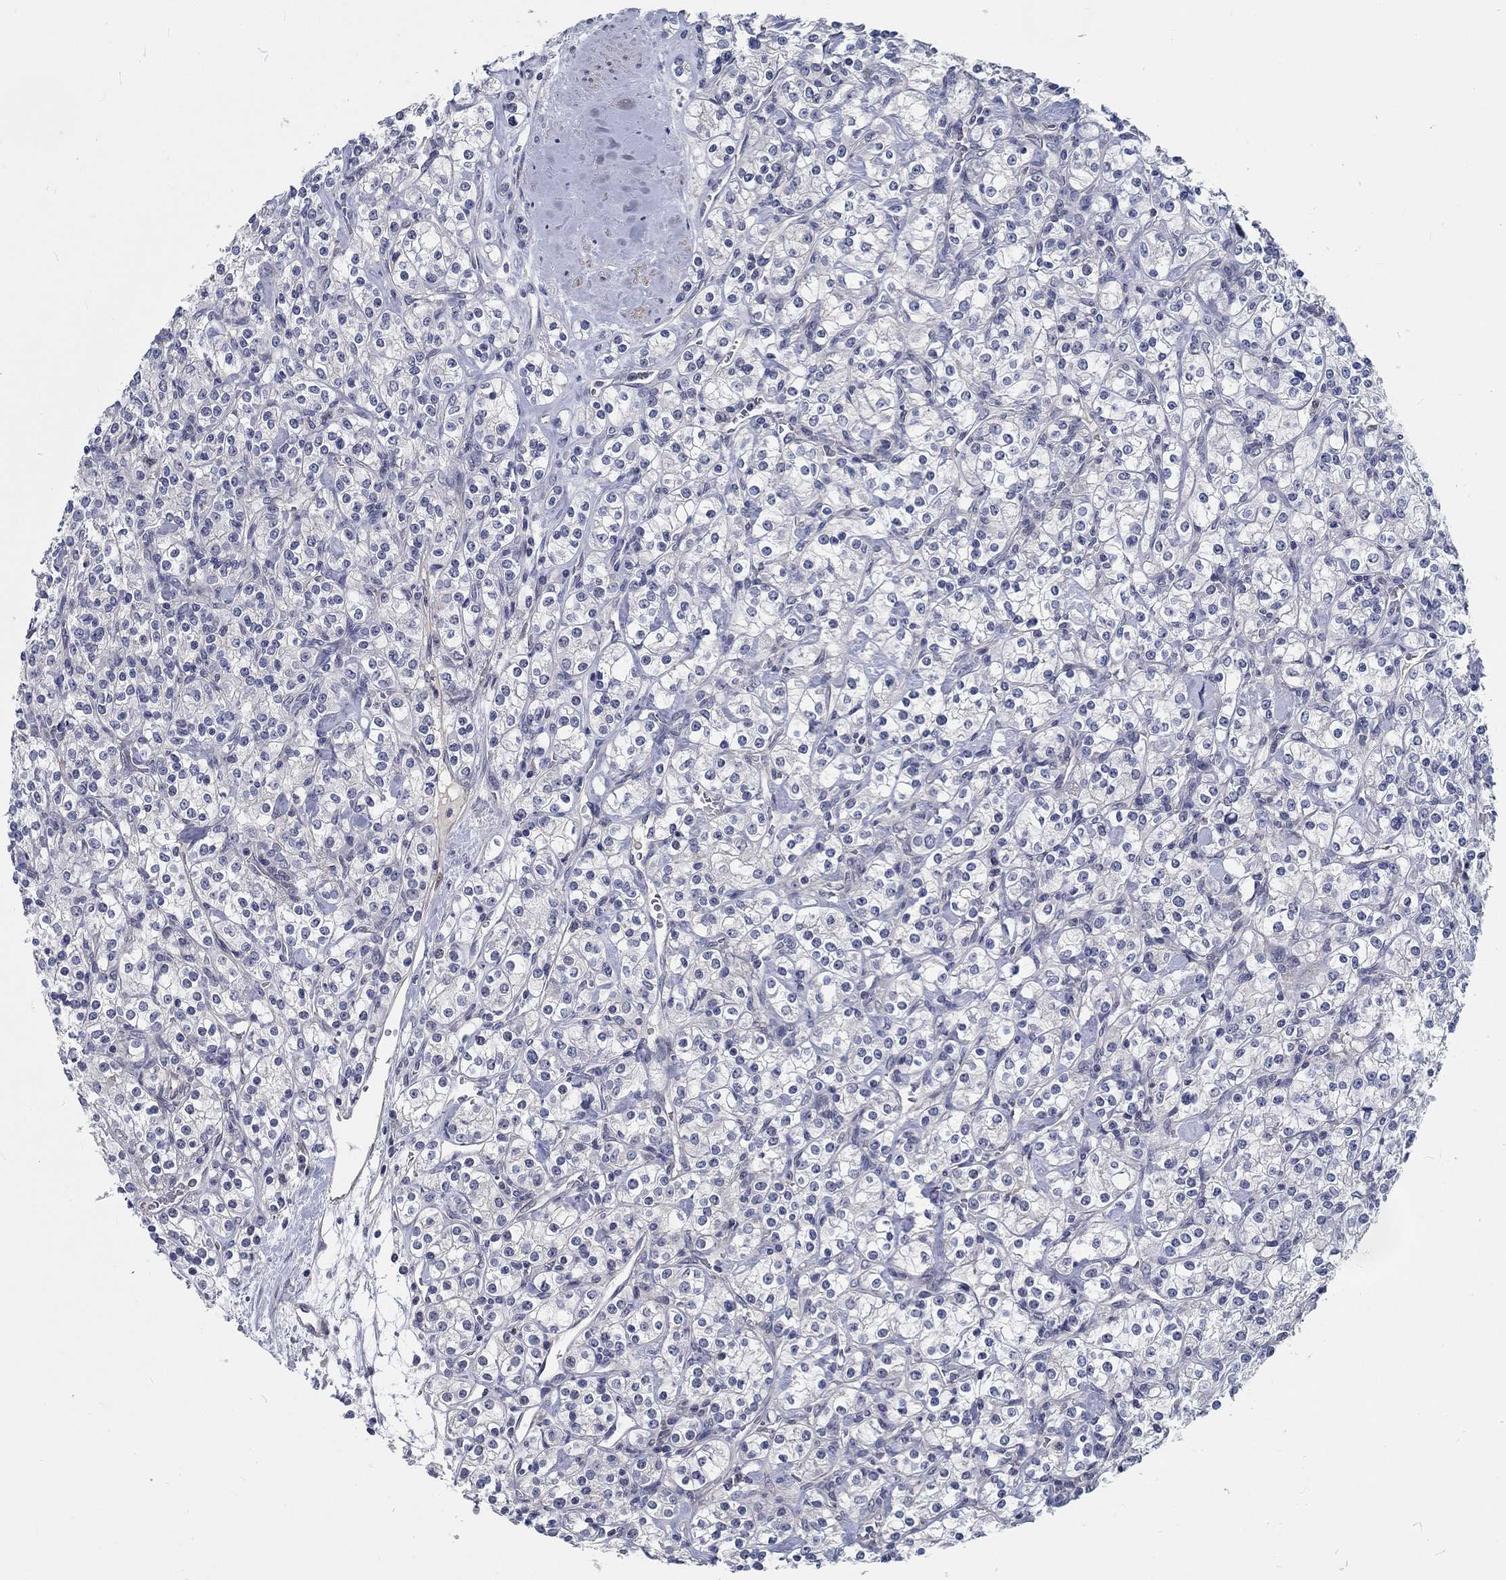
{"staining": {"intensity": "negative", "quantity": "none", "location": "none"}, "tissue": "renal cancer", "cell_type": "Tumor cells", "image_type": "cancer", "snomed": [{"axis": "morphology", "description": "Adenocarcinoma, NOS"}, {"axis": "topography", "description": "Kidney"}], "caption": "This is a photomicrograph of IHC staining of renal adenocarcinoma, which shows no positivity in tumor cells.", "gene": "MYBPC1", "patient": {"sex": "male", "age": 77}}